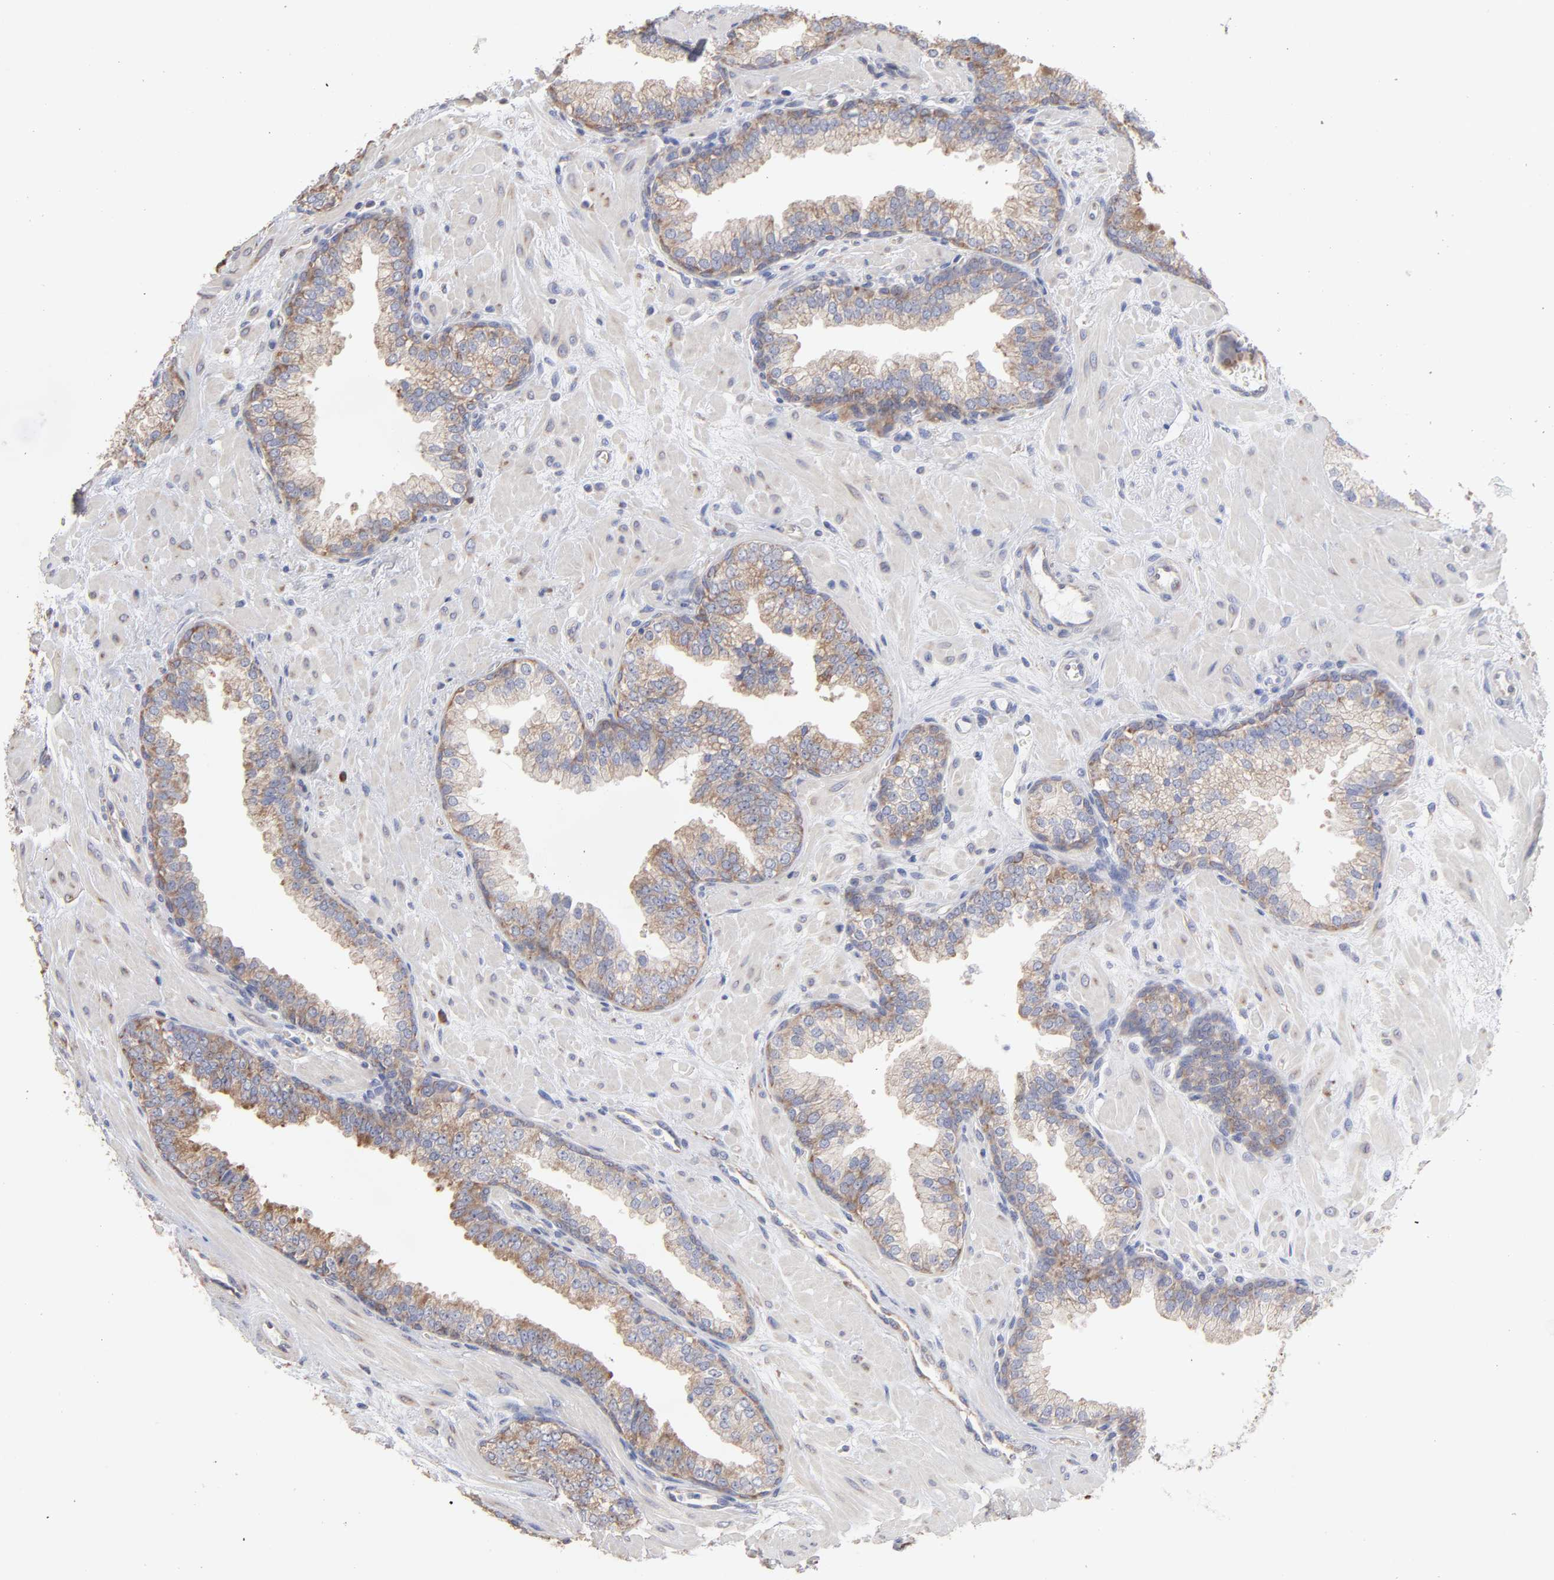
{"staining": {"intensity": "weak", "quantity": ">75%", "location": "cytoplasmic/membranous"}, "tissue": "prostate", "cell_type": "Glandular cells", "image_type": "normal", "snomed": [{"axis": "morphology", "description": "Normal tissue, NOS"}, {"axis": "topography", "description": "Prostate"}], "caption": "Human prostate stained with a protein marker shows weak staining in glandular cells.", "gene": "RPL3", "patient": {"sex": "male", "age": 60}}